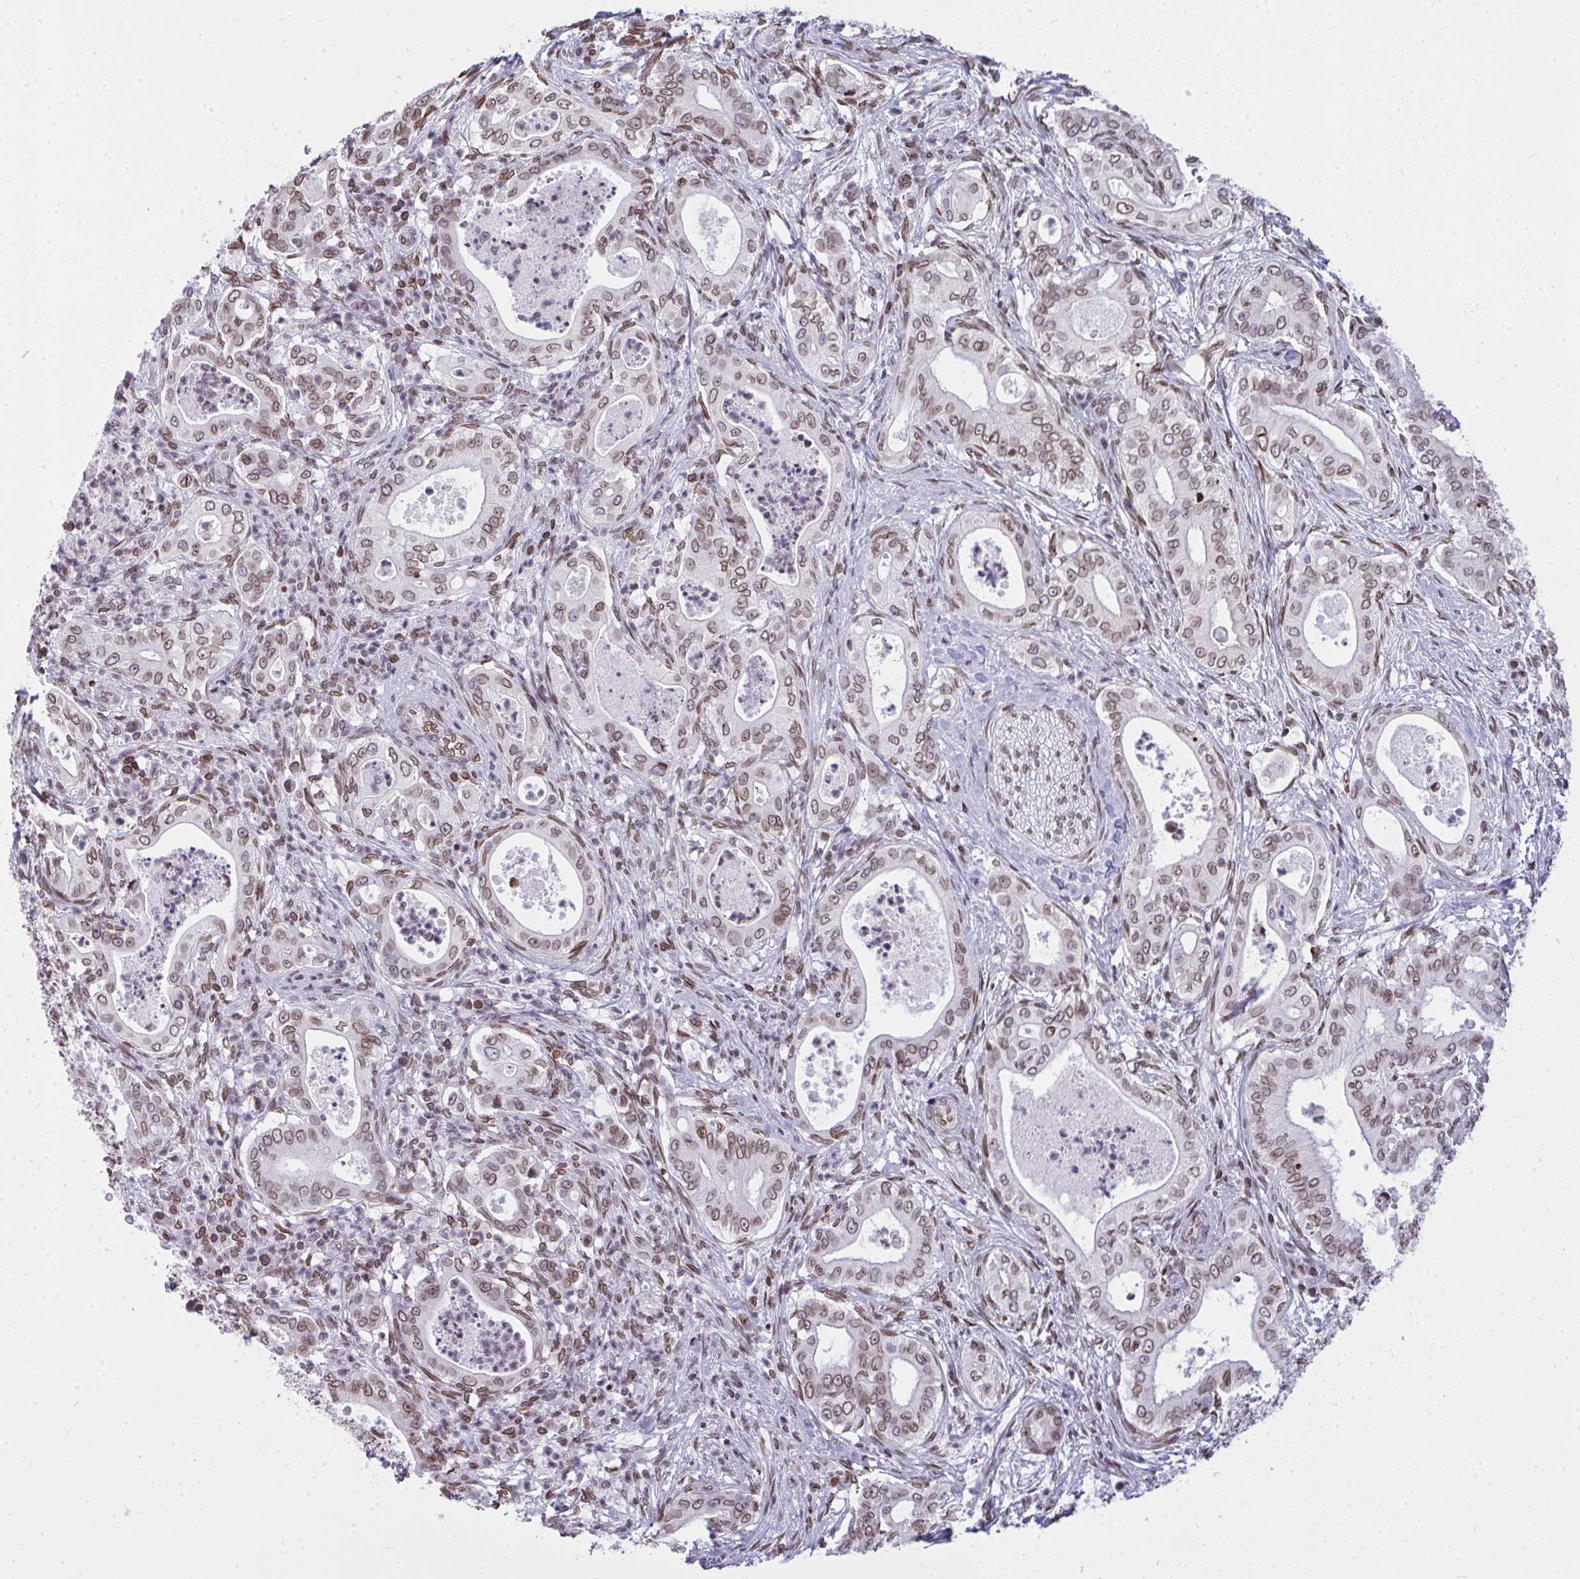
{"staining": {"intensity": "moderate", "quantity": ">75%", "location": "cytoplasmic/membranous,nuclear"}, "tissue": "pancreatic cancer", "cell_type": "Tumor cells", "image_type": "cancer", "snomed": [{"axis": "morphology", "description": "Adenocarcinoma, NOS"}, {"axis": "topography", "description": "Pancreas"}], "caption": "Protein expression analysis of human pancreatic cancer reveals moderate cytoplasmic/membranous and nuclear staining in approximately >75% of tumor cells. Nuclei are stained in blue.", "gene": "LMNB2", "patient": {"sex": "male", "age": 71}}